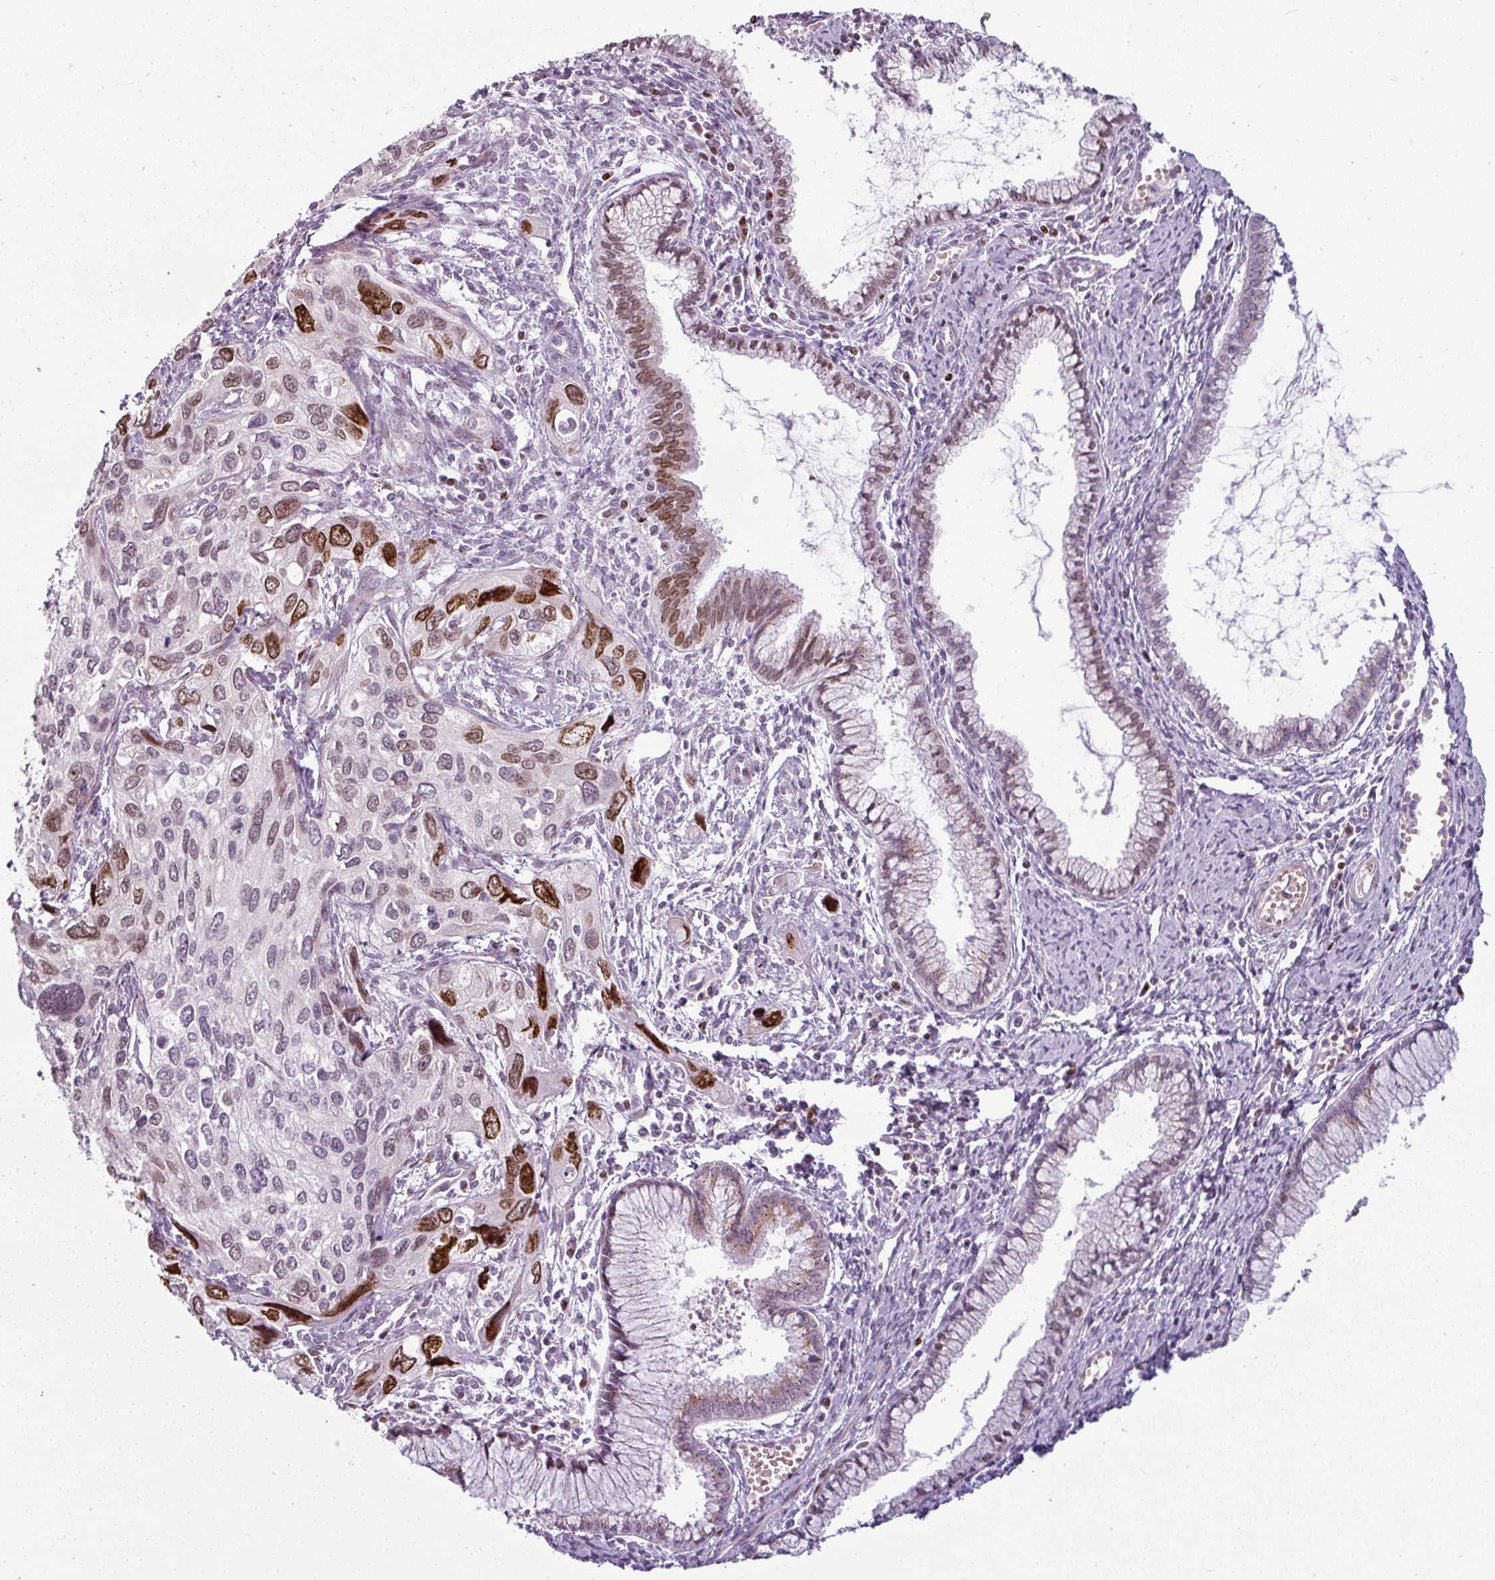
{"staining": {"intensity": "strong", "quantity": "25%-75%", "location": "nuclear"}, "tissue": "cervical cancer", "cell_type": "Tumor cells", "image_type": "cancer", "snomed": [{"axis": "morphology", "description": "Squamous cell carcinoma, NOS"}, {"axis": "topography", "description": "Cervix"}], "caption": "An immunohistochemistry (IHC) photomicrograph of tumor tissue is shown. Protein staining in brown shows strong nuclear positivity in cervical cancer within tumor cells.", "gene": "SYT8", "patient": {"sex": "female", "age": 55}}